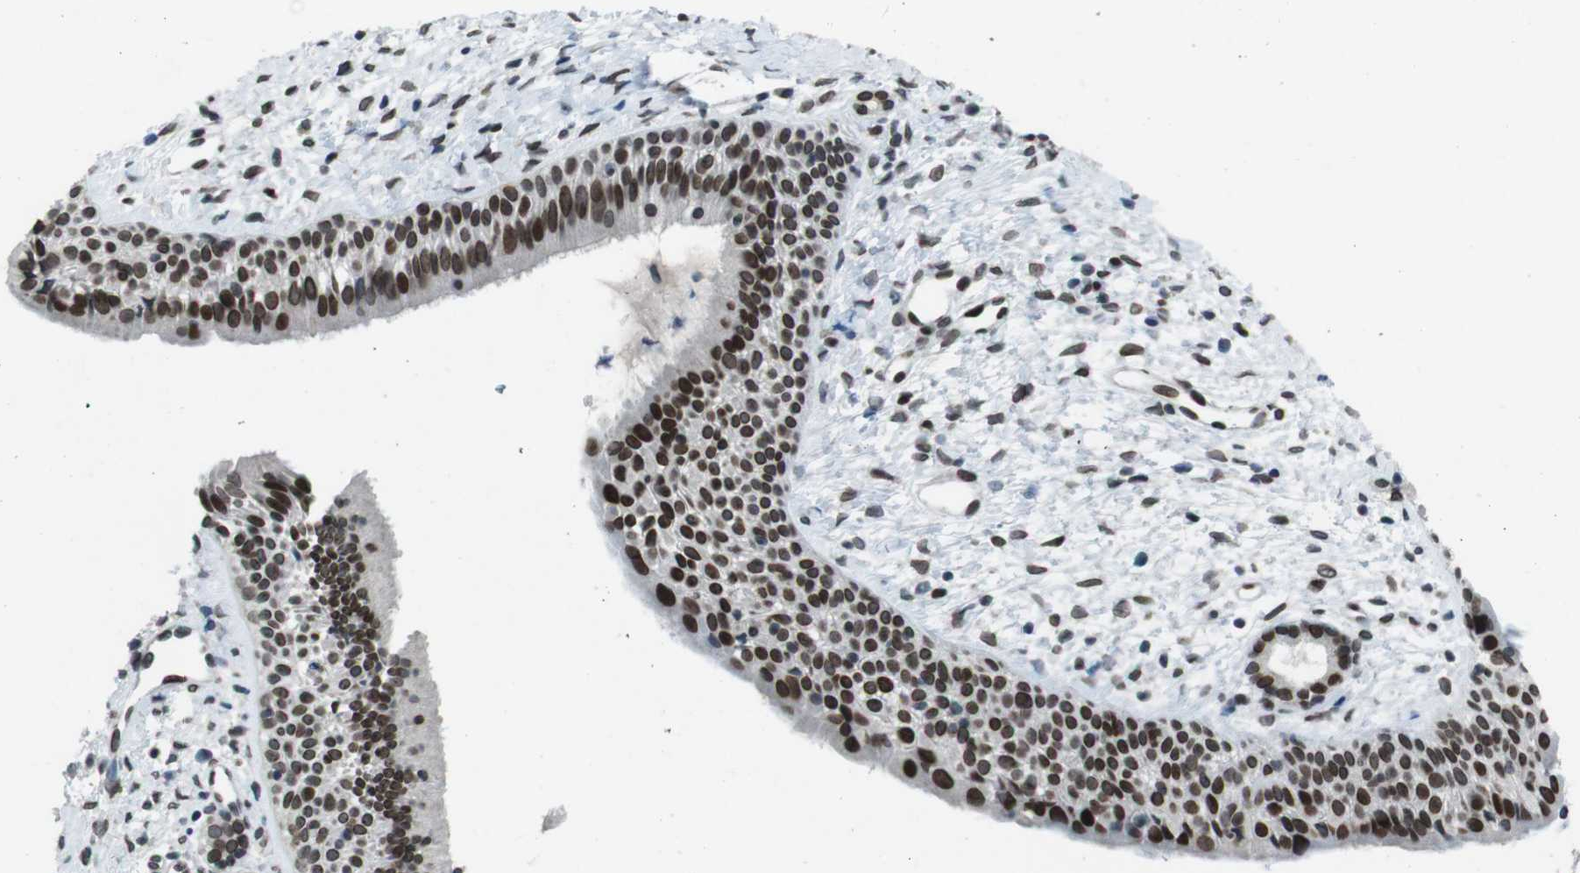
{"staining": {"intensity": "strong", "quantity": ">75%", "location": "nuclear"}, "tissue": "nasopharynx", "cell_type": "Respiratory epithelial cells", "image_type": "normal", "snomed": [{"axis": "morphology", "description": "Normal tissue, NOS"}, {"axis": "topography", "description": "Nasopharynx"}], "caption": "Nasopharynx stained with a brown dye displays strong nuclear positive expression in approximately >75% of respiratory epithelial cells.", "gene": "MAD1L1", "patient": {"sex": "male", "age": 22}}